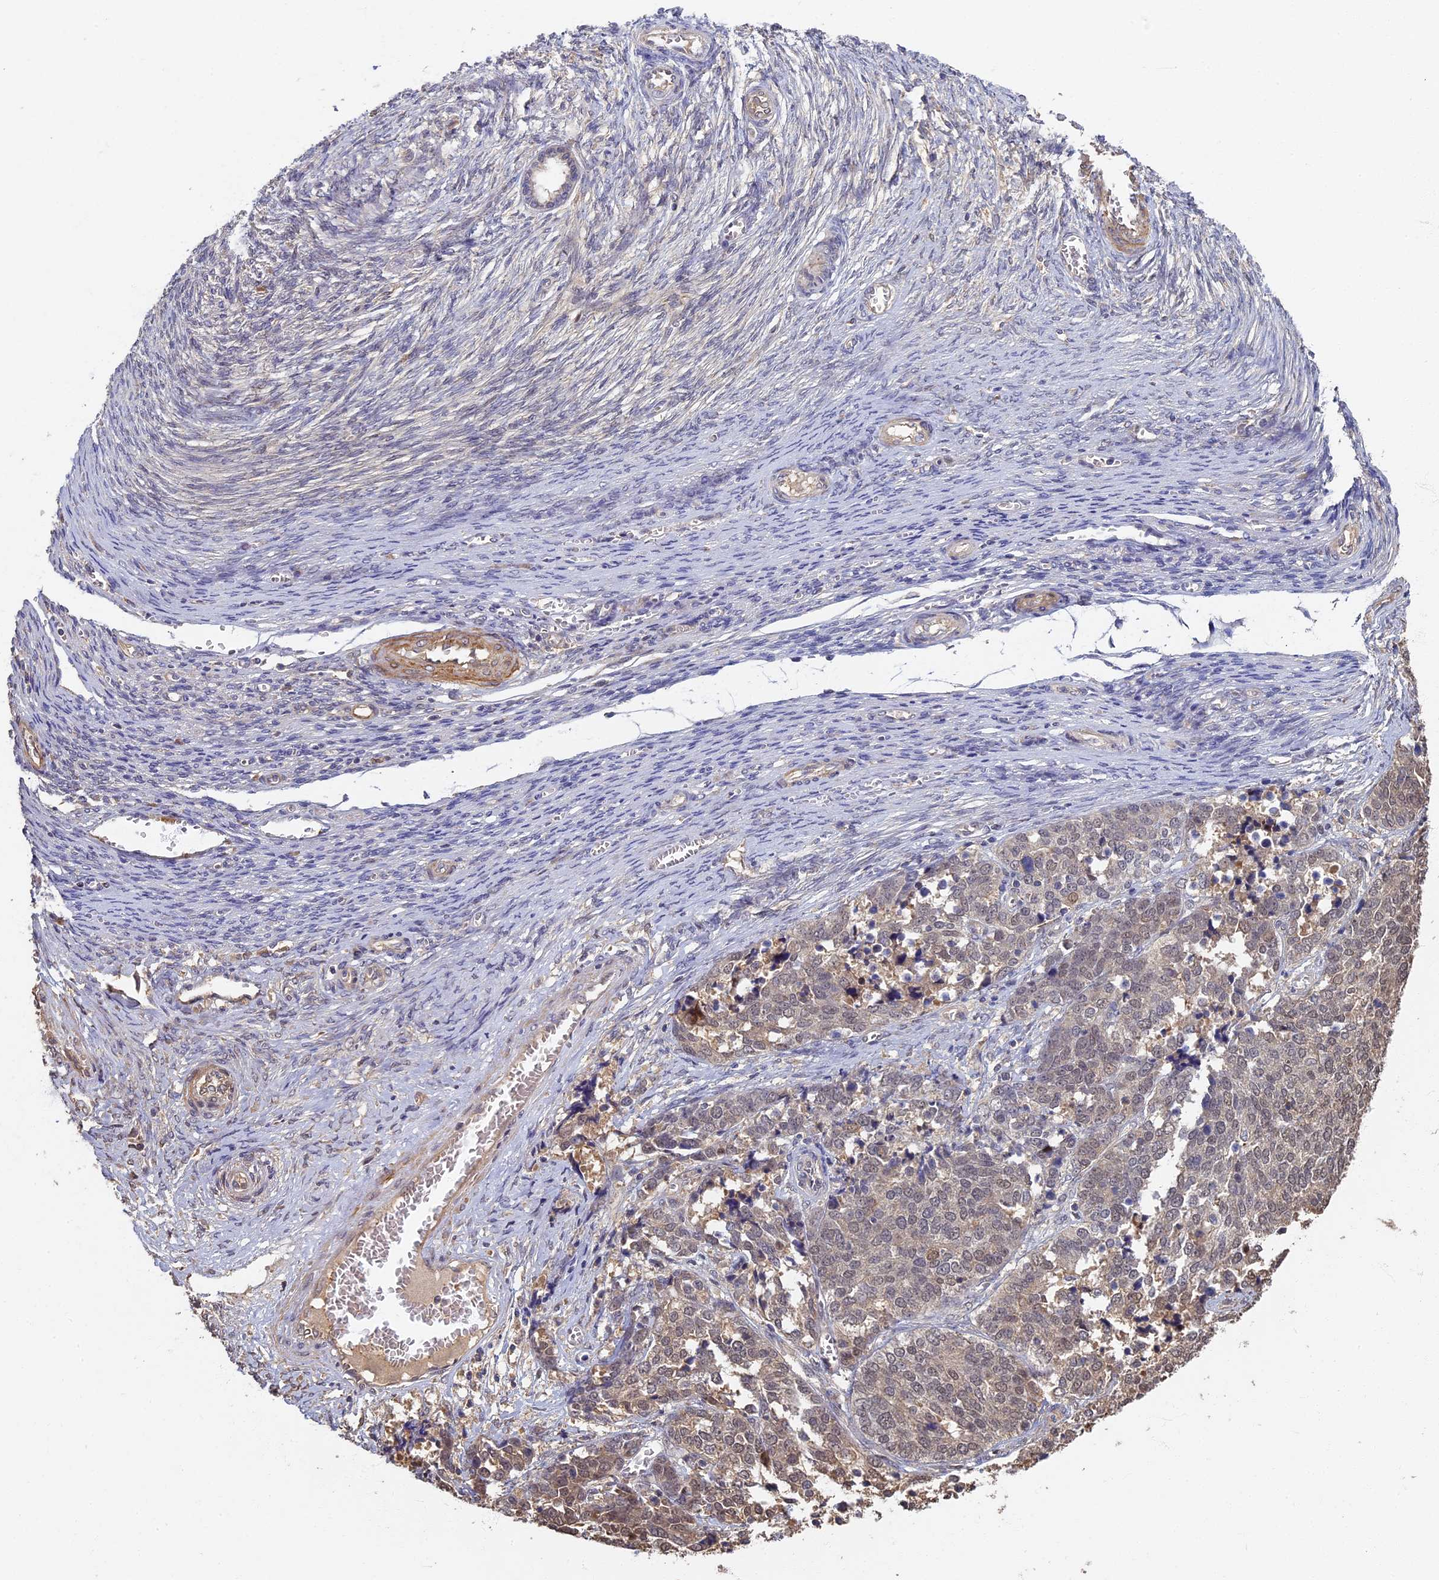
{"staining": {"intensity": "weak", "quantity": "<25%", "location": "cytoplasmic/membranous,nuclear"}, "tissue": "ovarian cancer", "cell_type": "Tumor cells", "image_type": "cancer", "snomed": [{"axis": "morphology", "description": "Cystadenocarcinoma, serous, NOS"}, {"axis": "topography", "description": "Ovary"}], "caption": "IHC of human serous cystadenocarcinoma (ovarian) displays no expression in tumor cells. The staining is performed using DAB brown chromogen with nuclei counter-stained in using hematoxylin.", "gene": "RSPH3", "patient": {"sex": "female", "age": 44}}